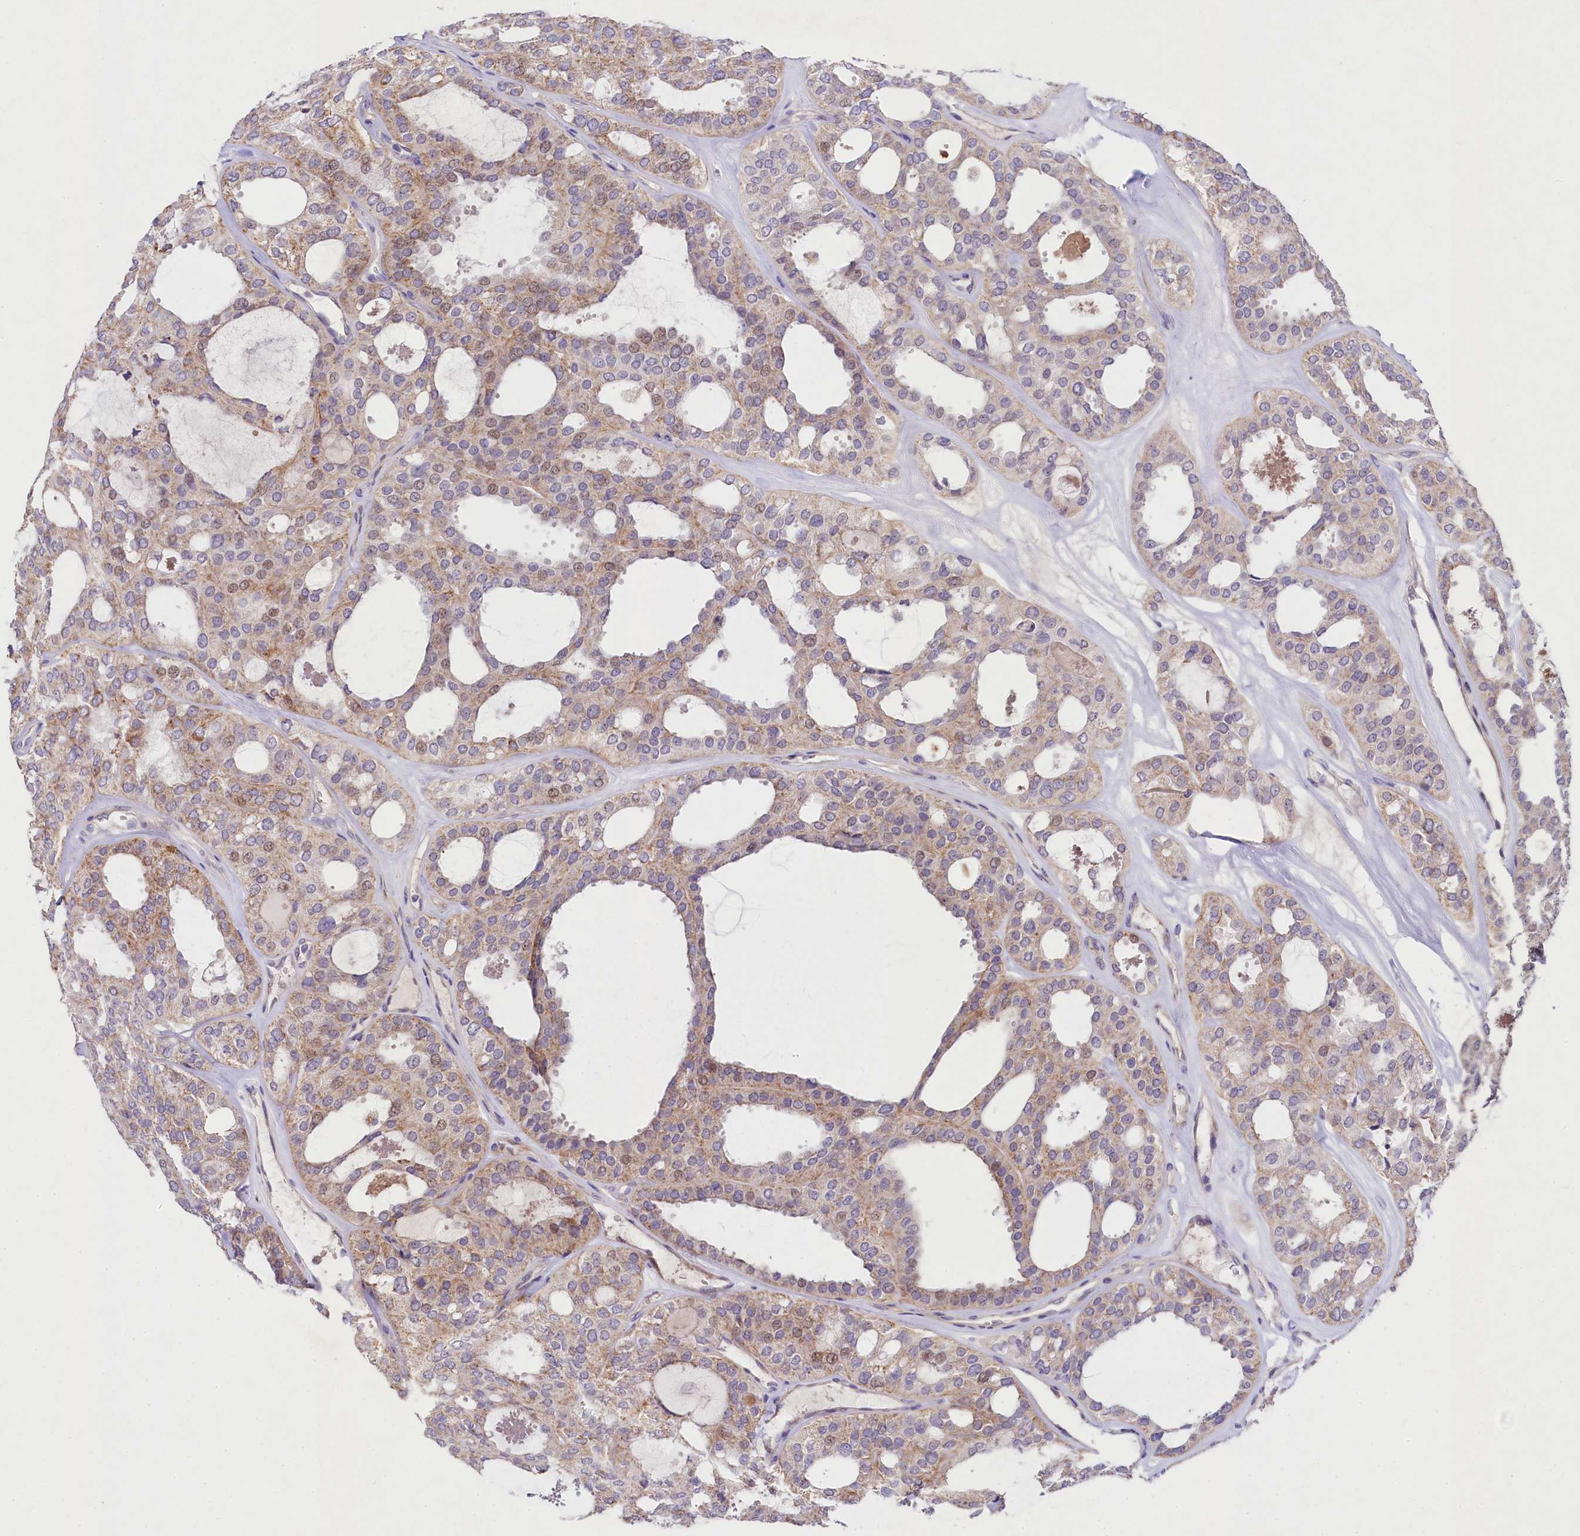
{"staining": {"intensity": "weak", "quantity": "25%-75%", "location": "cytoplasmic/membranous"}, "tissue": "thyroid cancer", "cell_type": "Tumor cells", "image_type": "cancer", "snomed": [{"axis": "morphology", "description": "Follicular adenoma carcinoma, NOS"}, {"axis": "topography", "description": "Thyroid gland"}], "caption": "Immunohistochemistry histopathology image of human thyroid cancer stained for a protein (brown), which displays low levels of weak cytoplasmic/membranous expression in approximately 25%-75% of tumor cells.", "gene": "FXYD6", "patient": {"sex": "male", "age": 75}}